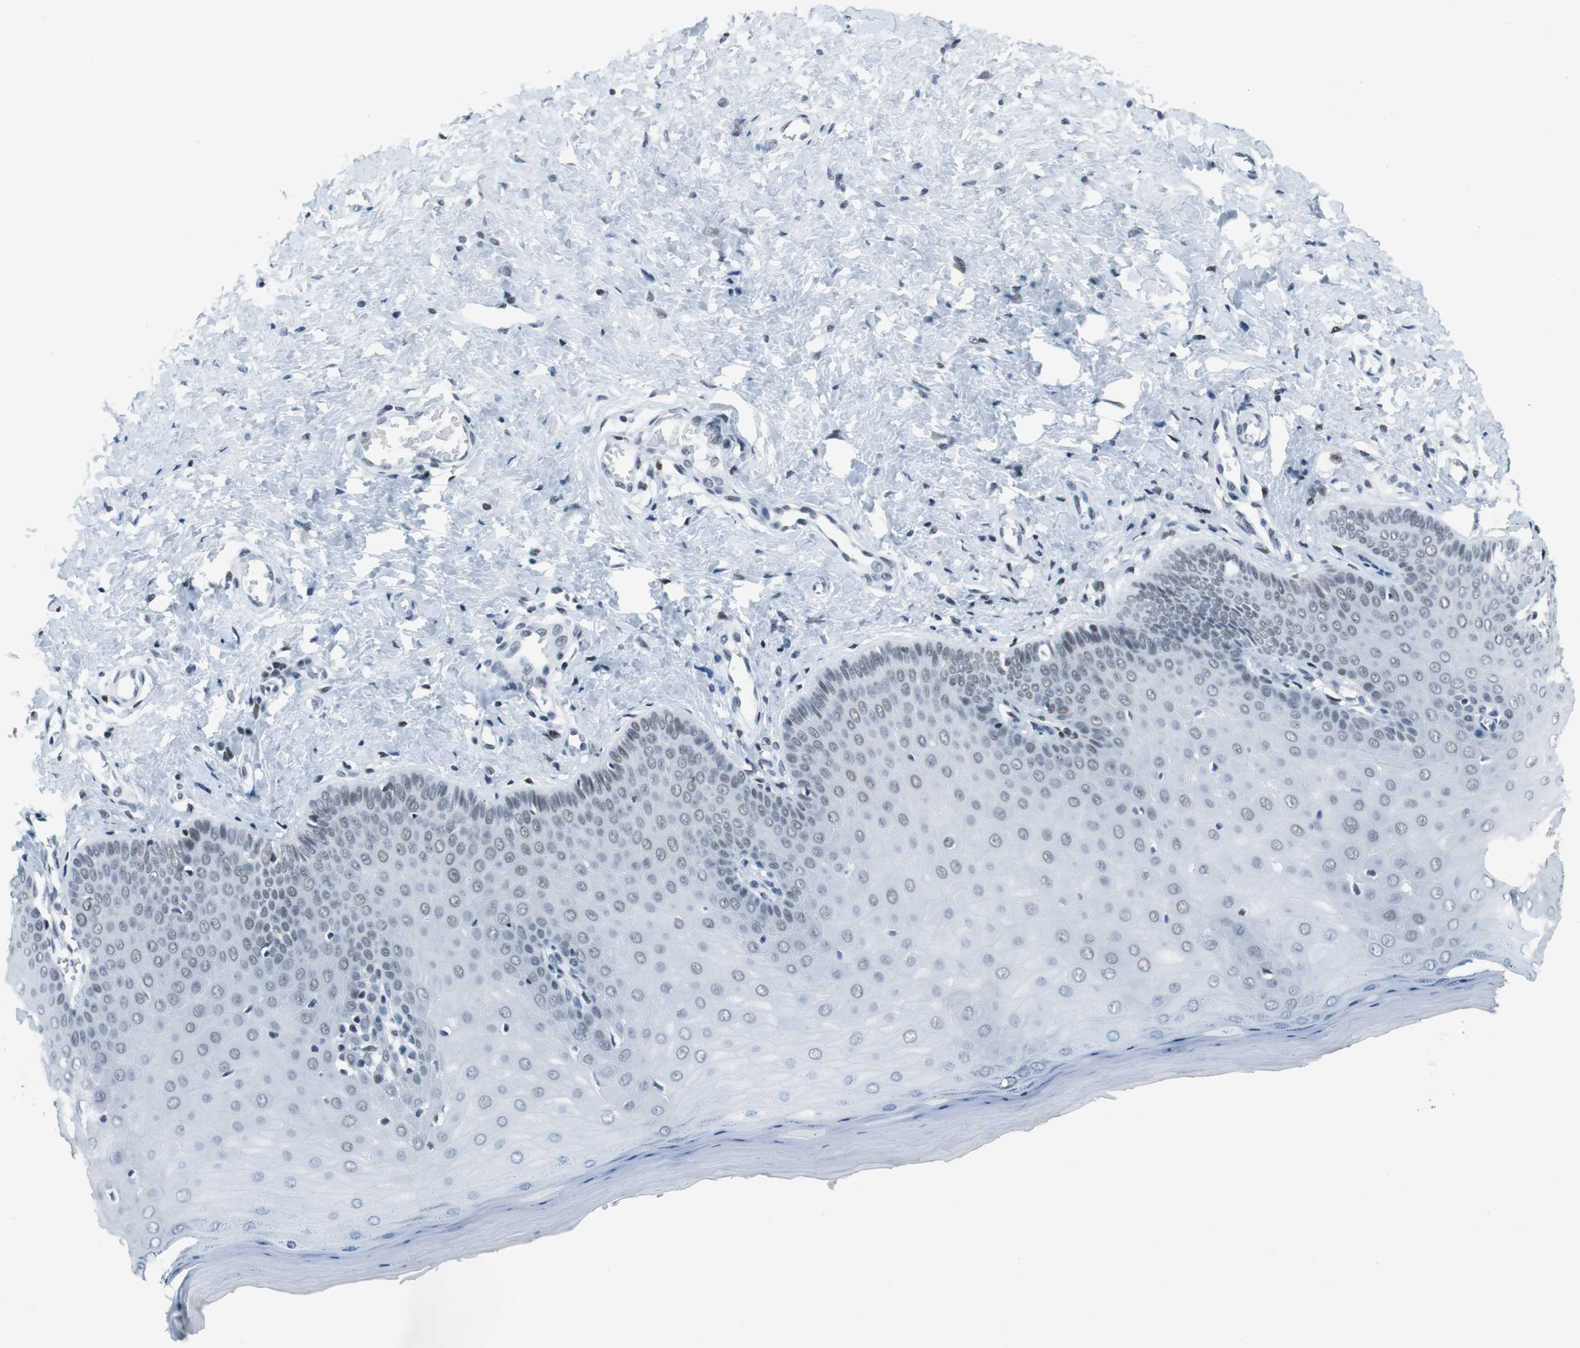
{"staining": {"intensity": "negative", "quantity": "none", "location": "none"}, "tissue": "cervix", "cell_type": "Glandular cells", "image_type": "normal", "snomed": [{"axis": "morphology", "description": "Normal tissue, NOS"}, {"axis": "topography", "description": "Cervix"}], "caption": "Immunohistochemical staining of unremarkable human cervix reveals no significant positivity in glandular cells.", "gene": "HDAC3", "patient": {"sex": "female", "age": 55}}